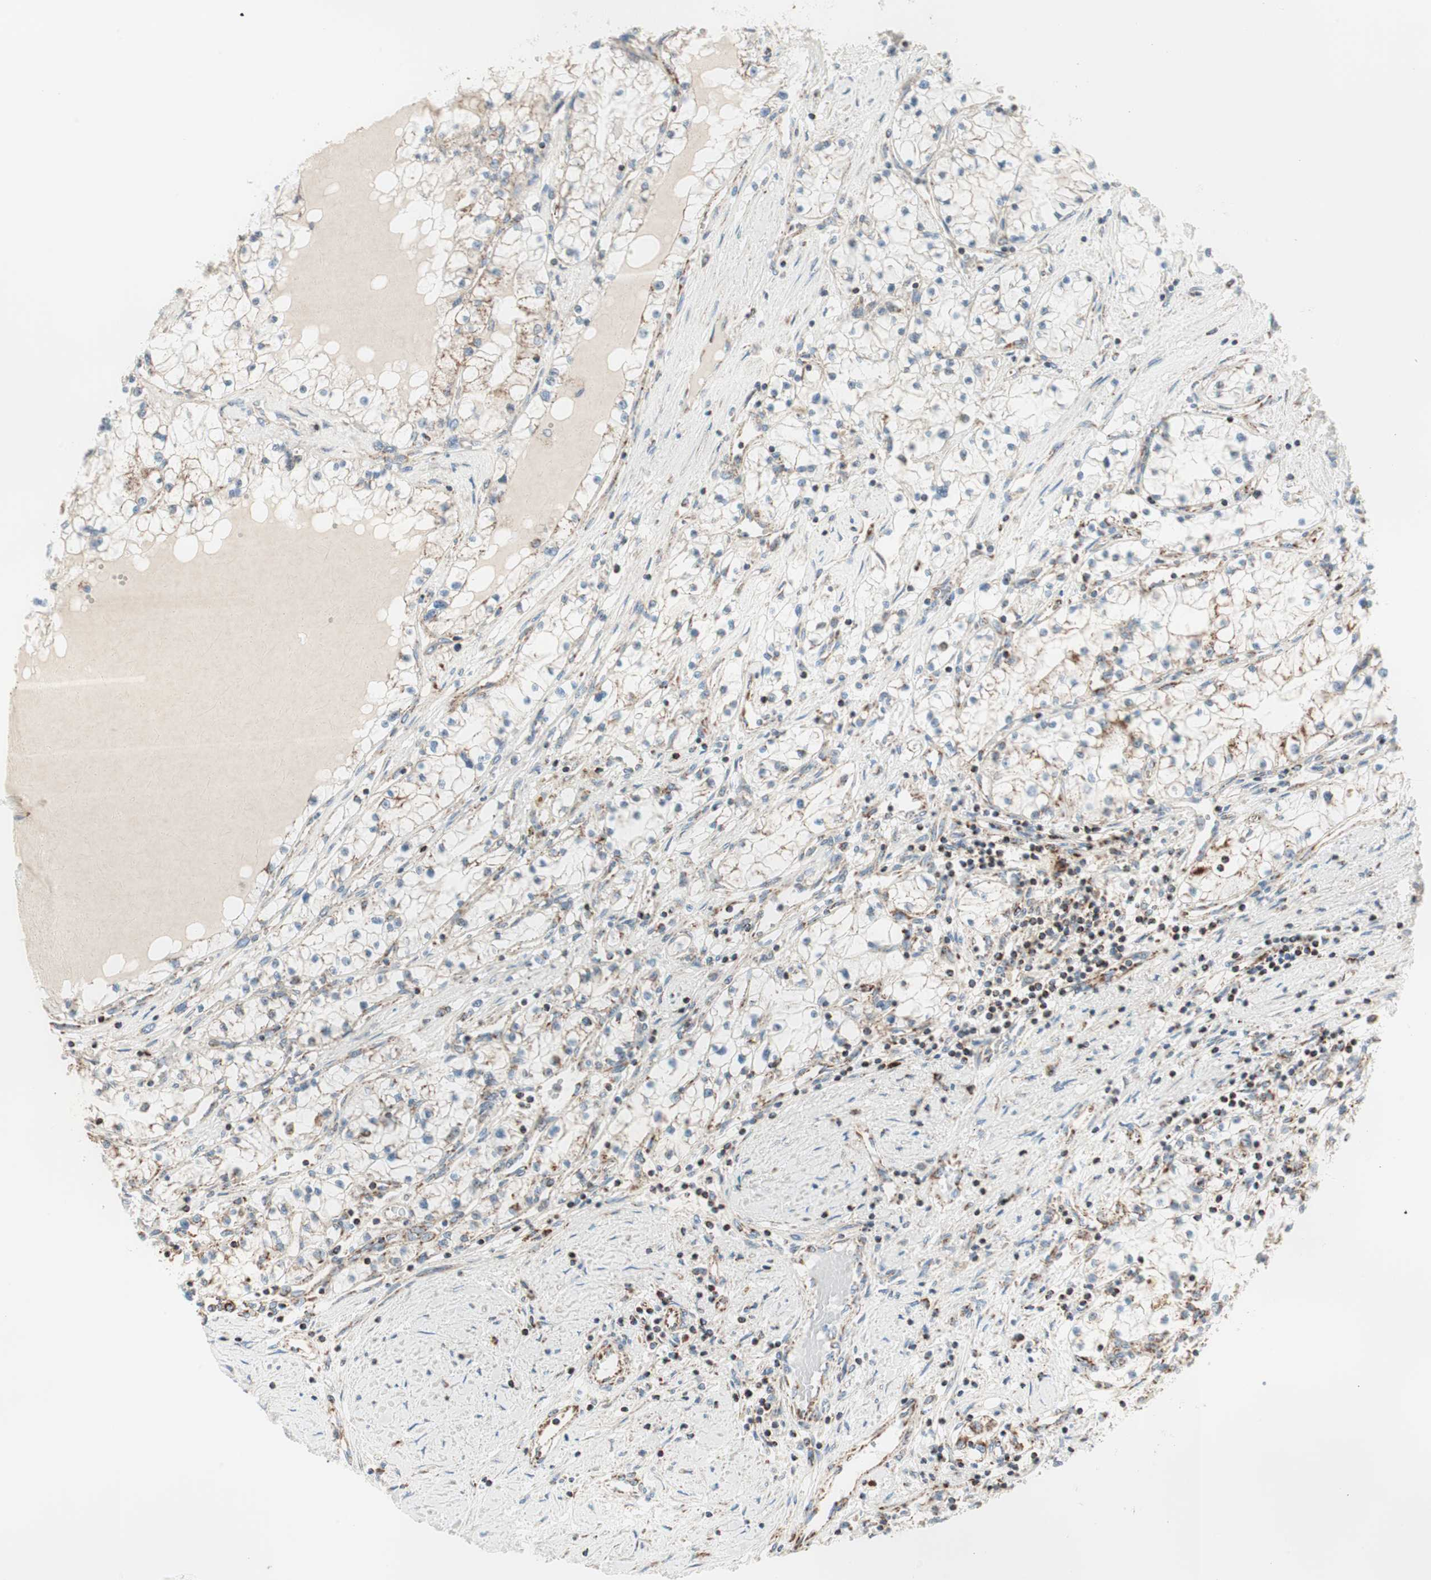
{"staining": {"intensity": "moderate", "quantity": "25%-75%", "location": "cytoplasmic/membranous"}, "tissue": "renal cancer", "cell_type": "Tumor cells", "image_type": "cancer", "snomed": [{"axis": "morphology", "description": "Adenocarcinoma, NOS"}, {"axis": "topography", "description": "Kidney"}], "caption": "Adenocarcinoma (renal) tissue reveals moderate cytoplasmic/membranous expression in approximately 25%-75% of tumor cells, visualized by immunohistochemistry.", "gene": "TOMM20", "patient": {"sex": "male", "age": 68}}